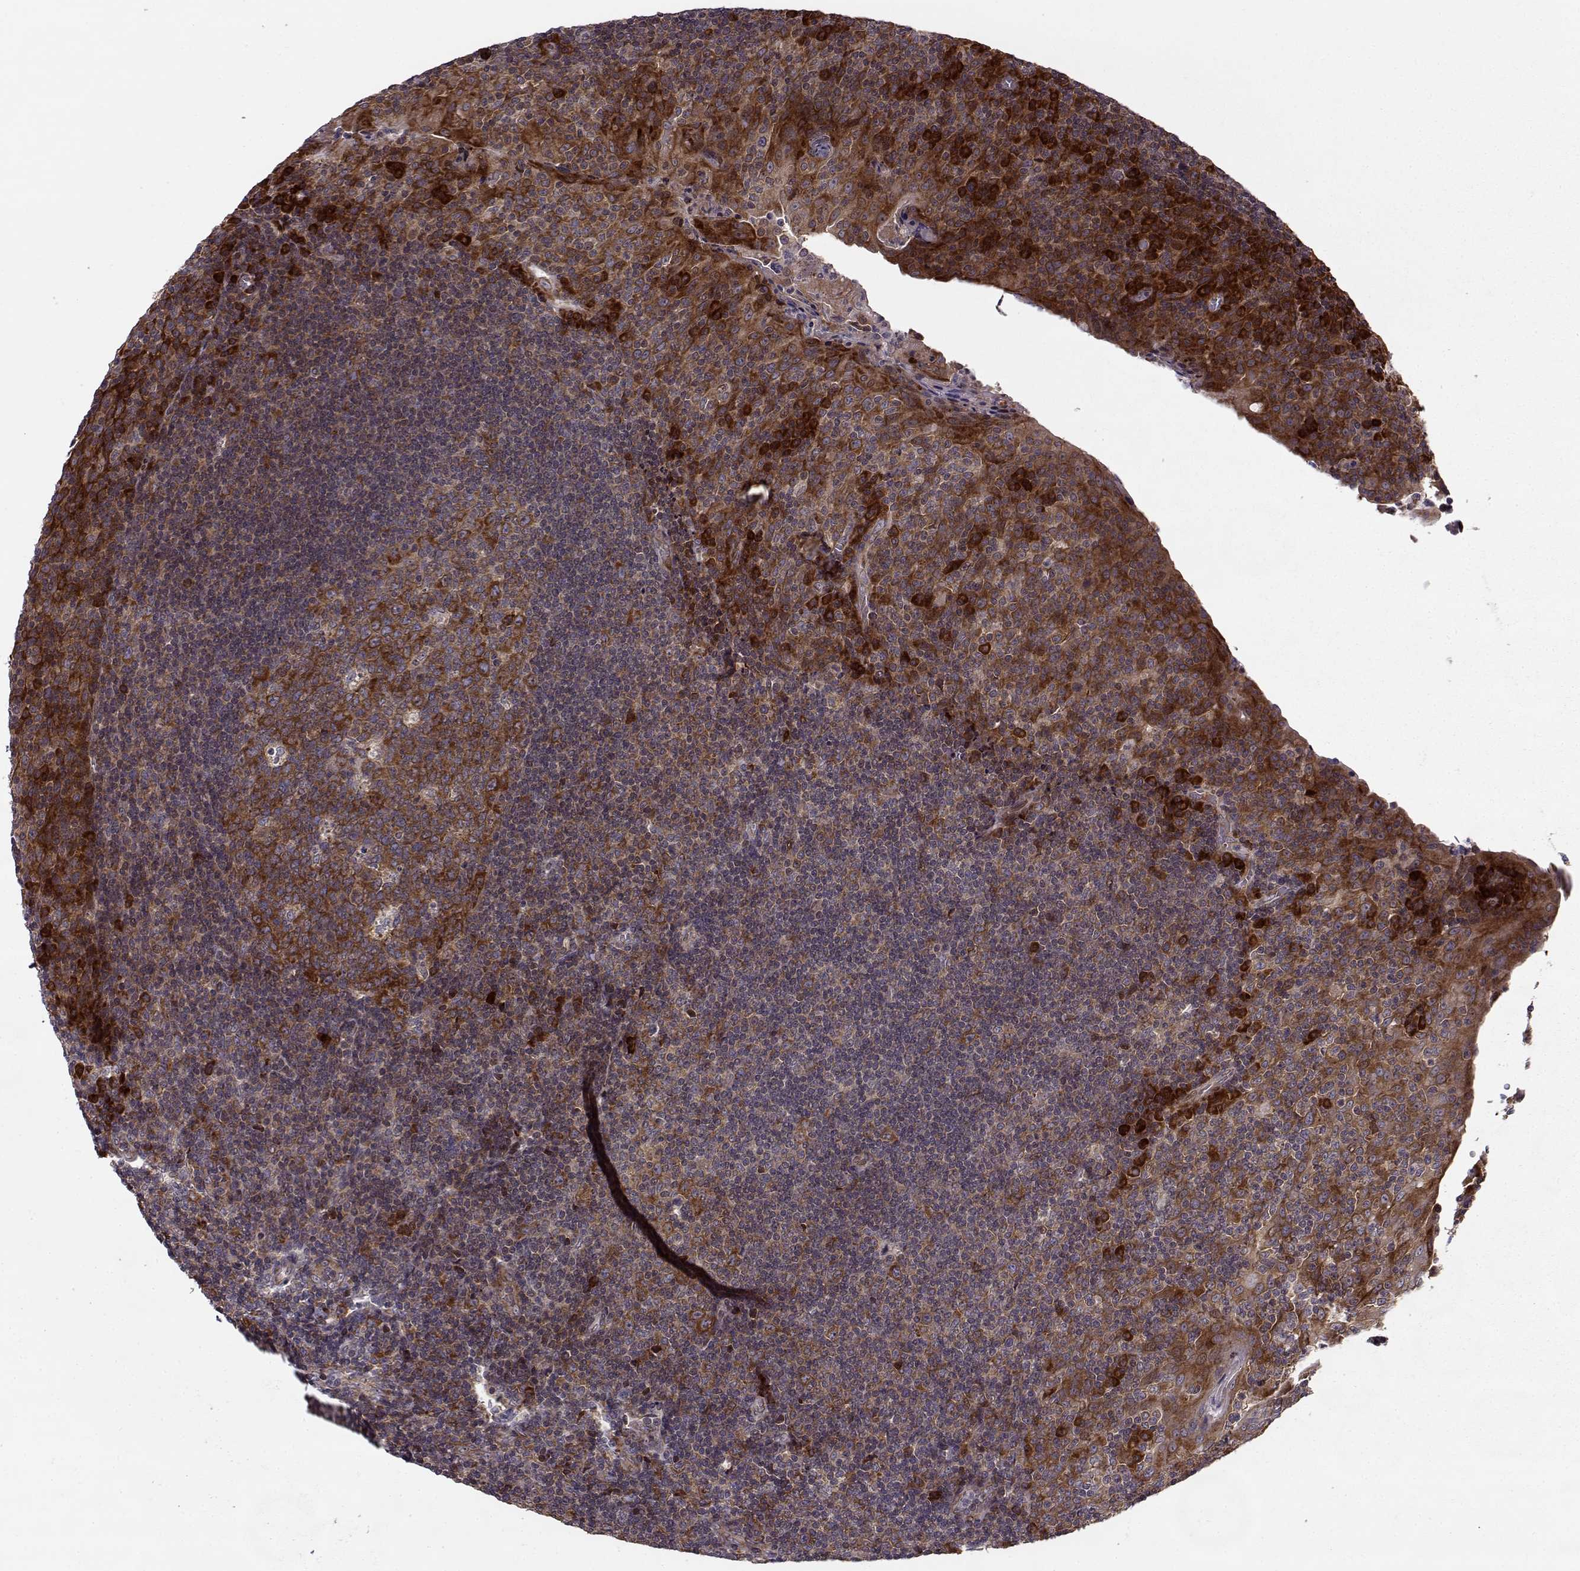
{"staining": {"intensity": "strong", "quantity": ">75%", "location": "cytoplasmic/membranous"}, "tissue": "tonsil", "cell_type": "Germinal center cells", "image_type": "normal", "snomed": [{"axis": "morphology", "description": "Normal tissue, NOS"}, {"axis": "topography", "description": "Tonsil"}], "caption": "A histopathology image of human tonsil stained for a protein displays strong cytoplasmic/membranous brown staining in germinal center cells.", "gene": "RPL31", "patient": {"sex": "male", "age": 17}}